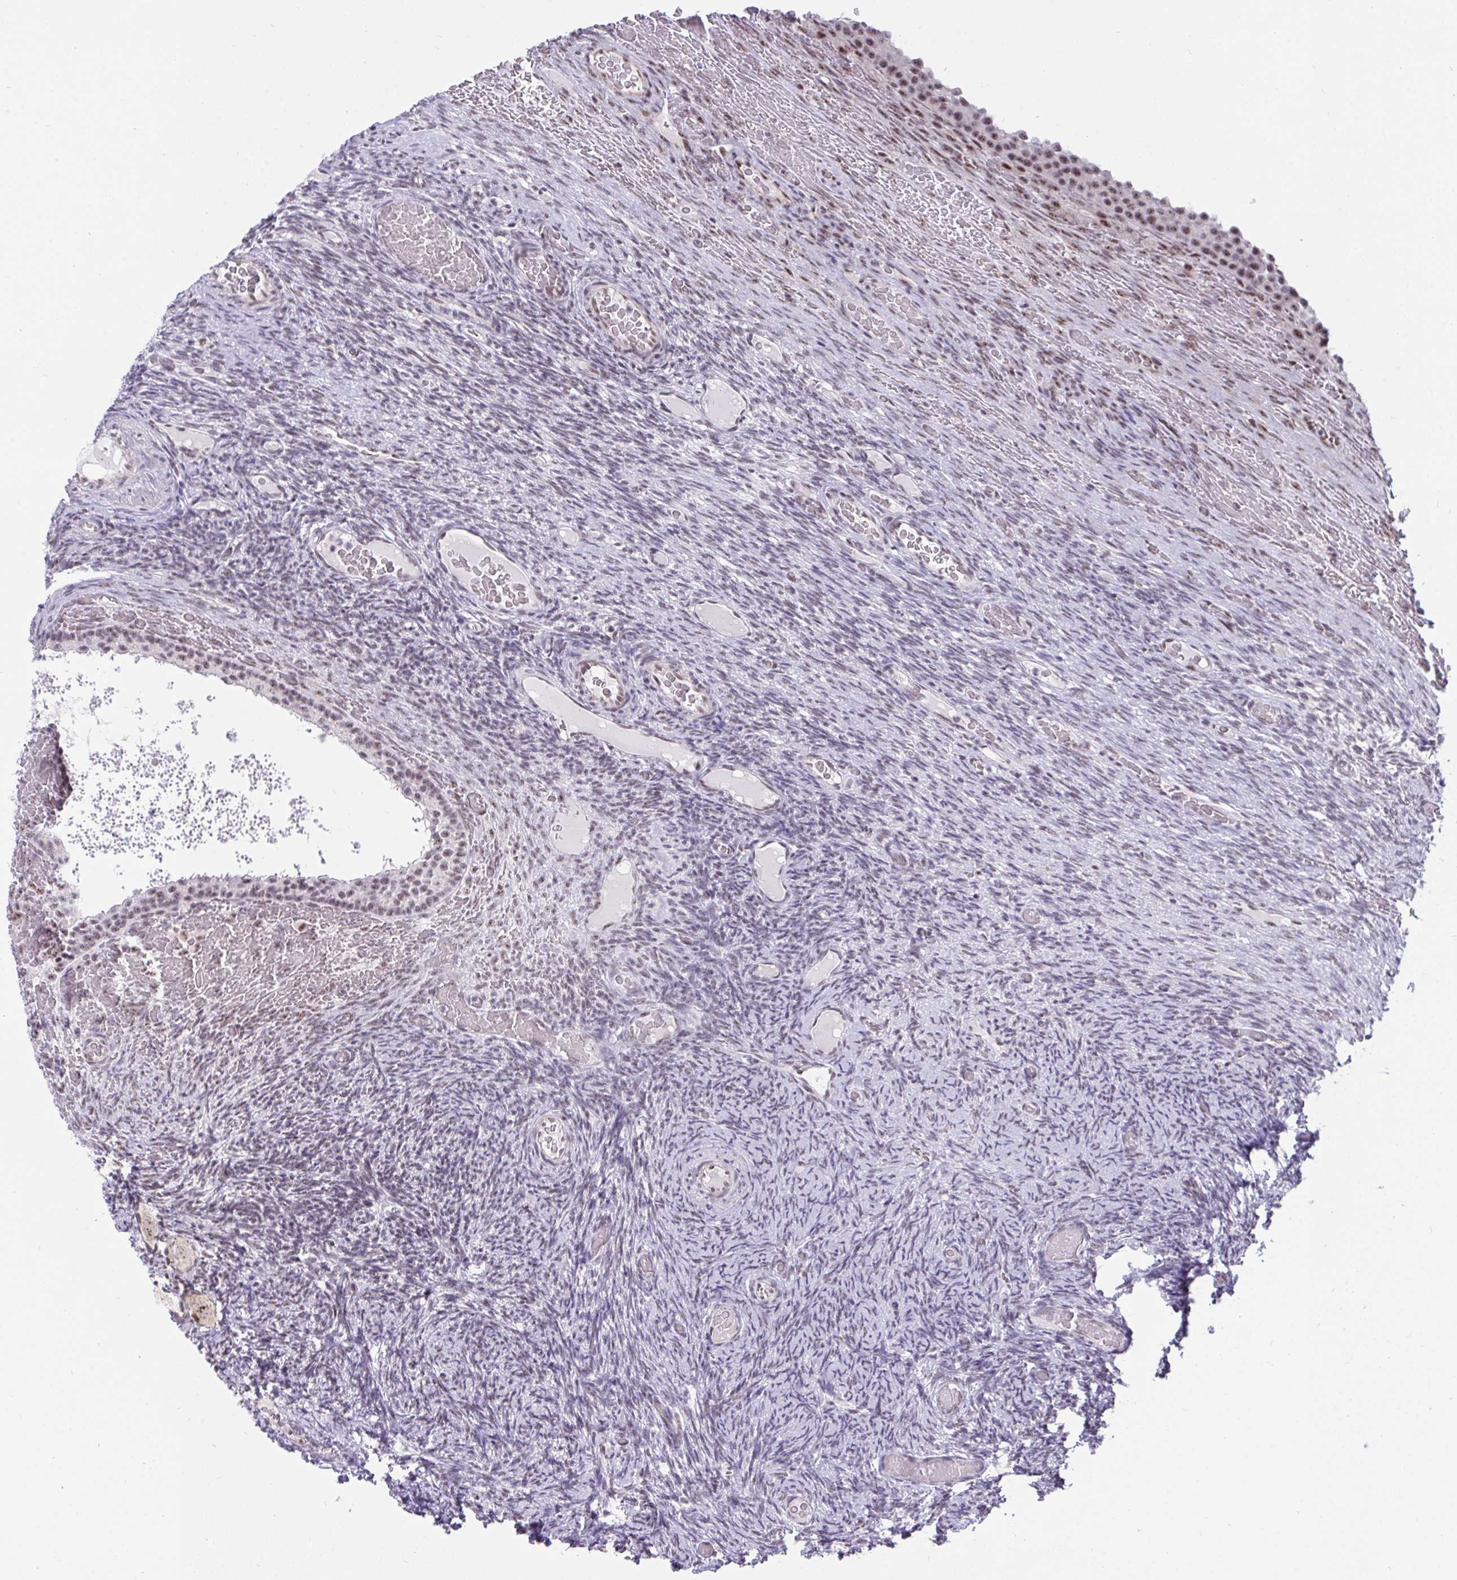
{"staining": {"intensity": "negative", "quantity": "none", "location": "none"}, "tissue": "ovary", "cell_type": "Ovarian stroma cells", "image_type": "normal", "snomed": [{"axis": "morphology", "description": "Normal tissue, NOS"}, {"axis": "topography", "description": "Ovary"}], "caption": "Normal ovary was stained to show a protein in brown. There is no significant staining in ovarian stroma cells. Brightfield microscopy of immunohistochemistry stained with DAB (brown) and hematoxylin (blue), captured at high magnification.", "gene": "PRR14", "patient": {"sex": "female", "age": 34}}